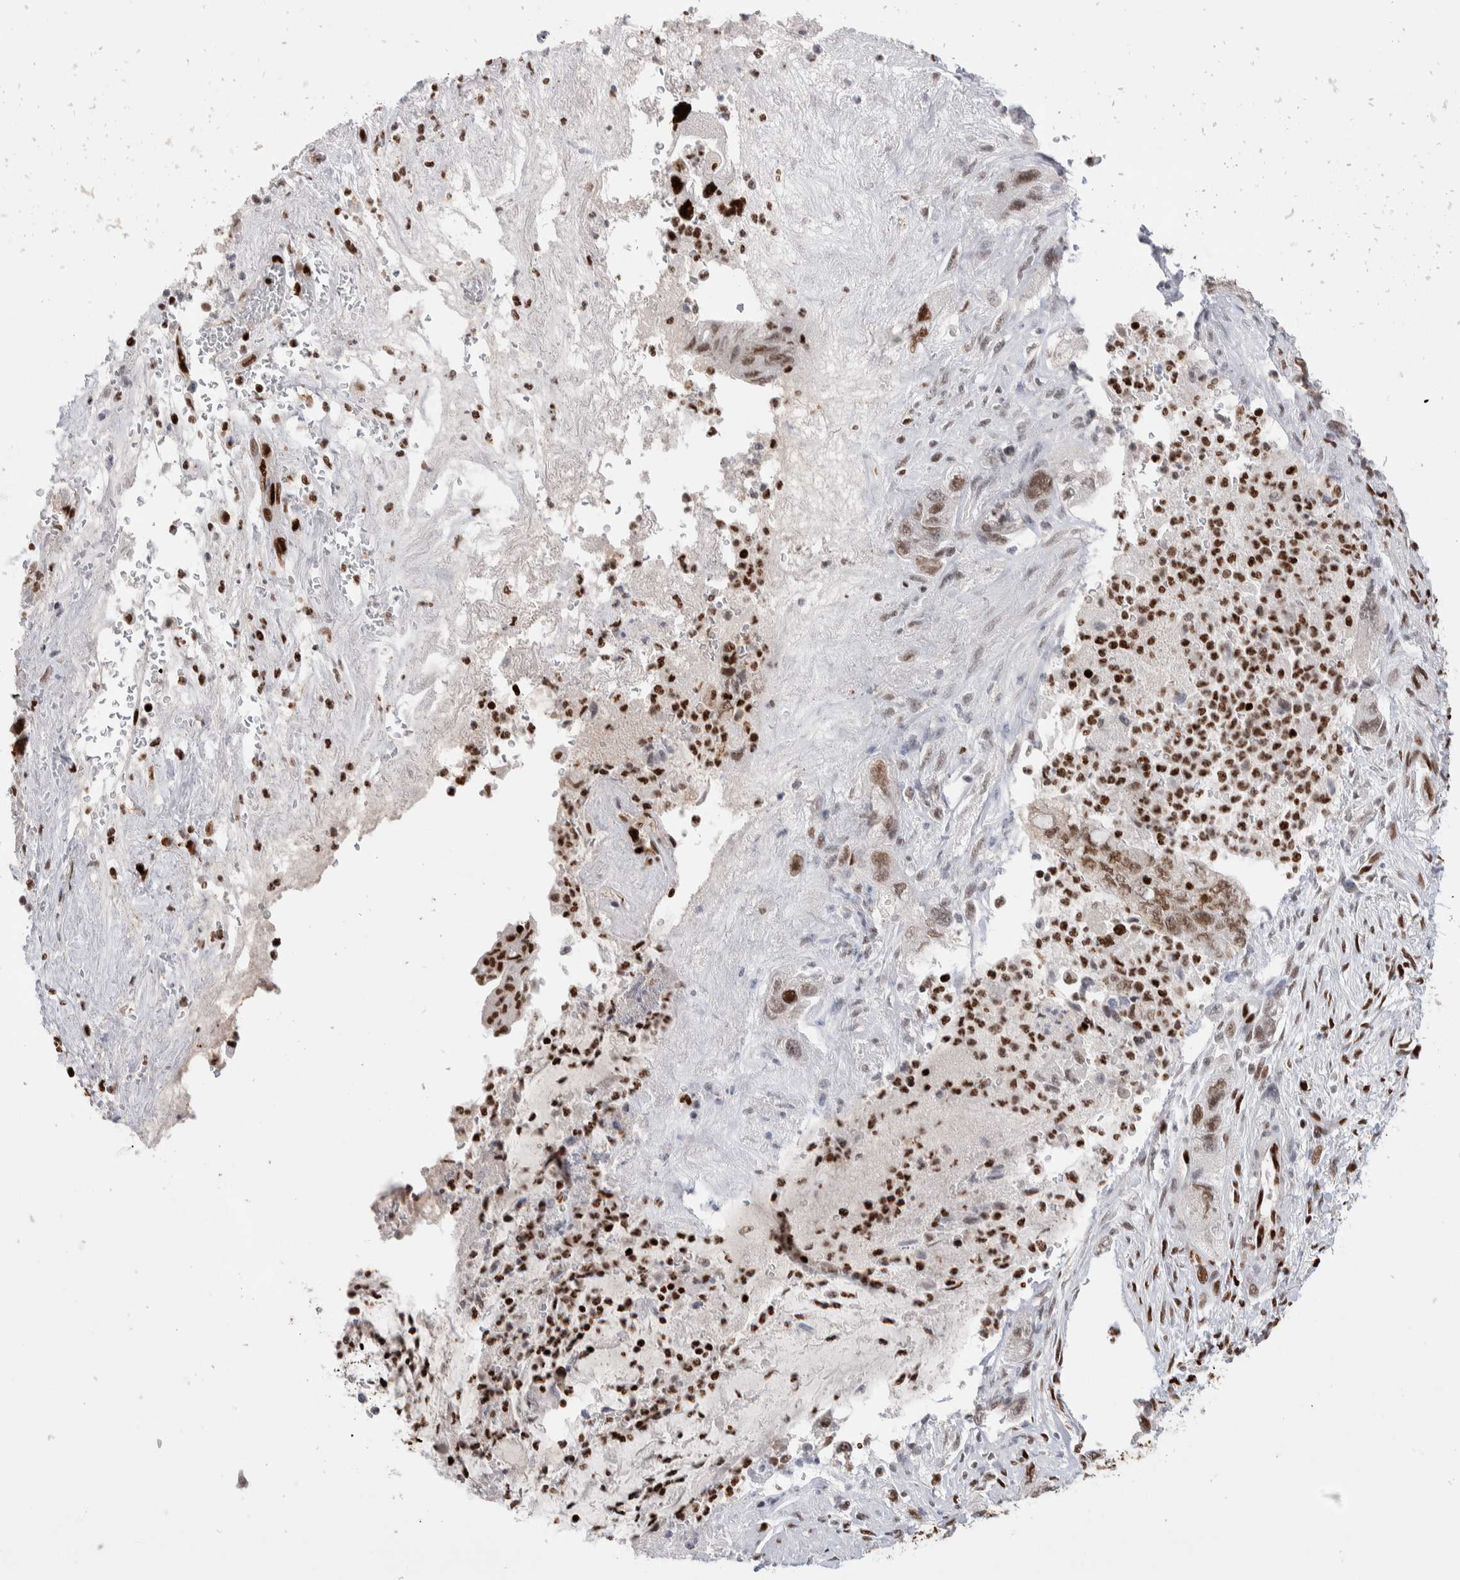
{"staining": {"intensity": "strong", "quantity": ">75%", "location": "nuclear"}, "tissue": "pancreatic cancer", "cell_type": "Tumor cells", "image_type": "cancer", "snomed": [{"axis": "morphology", "description": "Adenocarcinoma, NOS"}, {"axis": "topography", "description": "Pancreas"}], "caption": "Pancreatic cancer (adenocarcinoma) stained with immunohistochemistry displays strong nuclear staining in approximately >75% of tumor cells.", "gene": "RNASEK-C17orf49", "patient": {"sex": "female", "age": 73}}